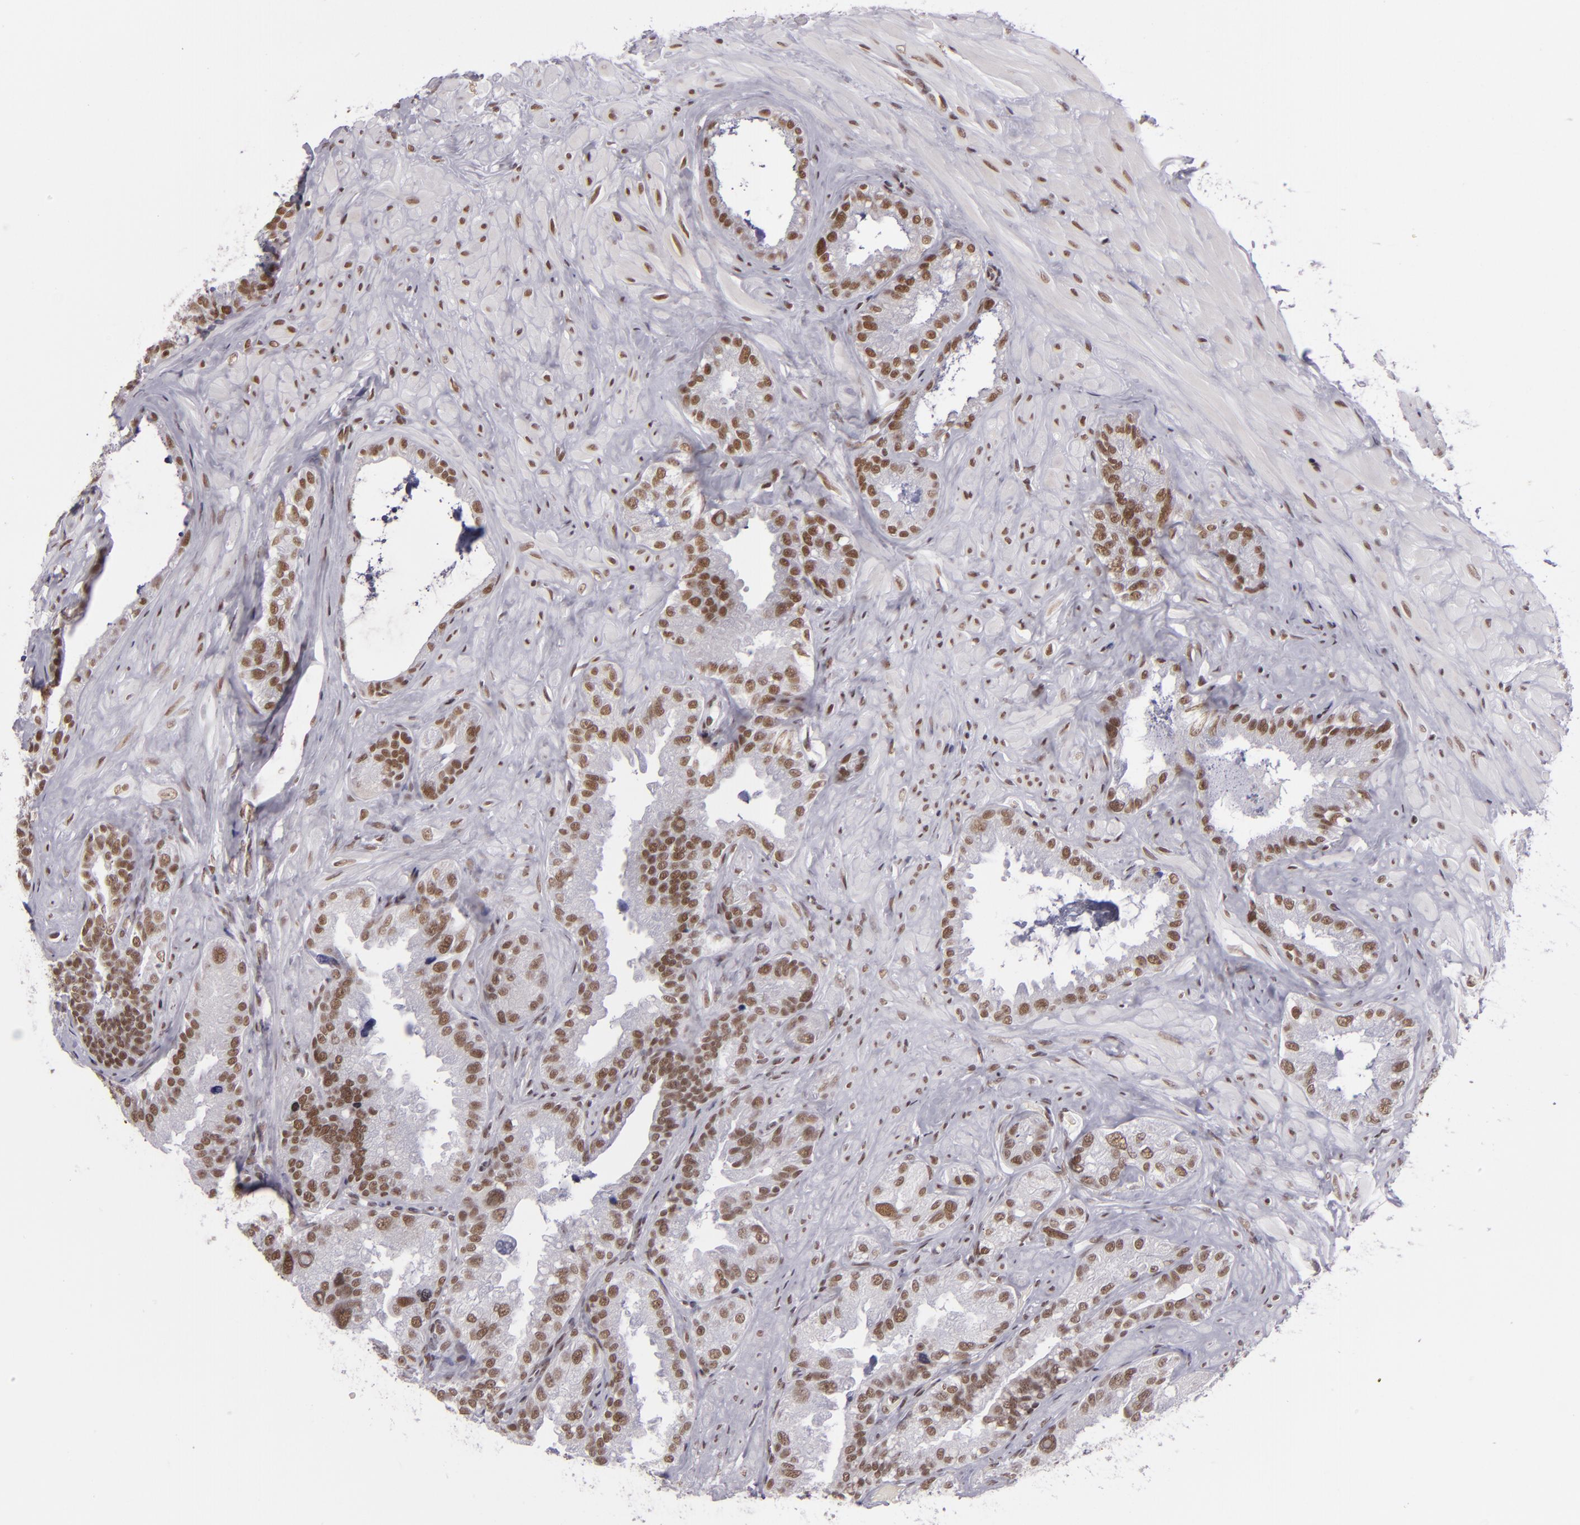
{"staining": {"intensity": "moderate", "quantity": ">75%", "location": "nuclear"}, "tissue": "seminal vesicle", "cell_type": "Glandular cells", "image_type": "normal", "snomed": [{"axis": "morphology", "description": "Normal tissue, NOS"}, {"axis": "topography", "description": "Seminal veicle"}], "caption": "Seminal vesicle stained with immunohistochemistry displays moderate nuclear positivity in about >75% of glandular cells.", "gene": "BRD8", "patient": {"sex": "male", "age": 63}}